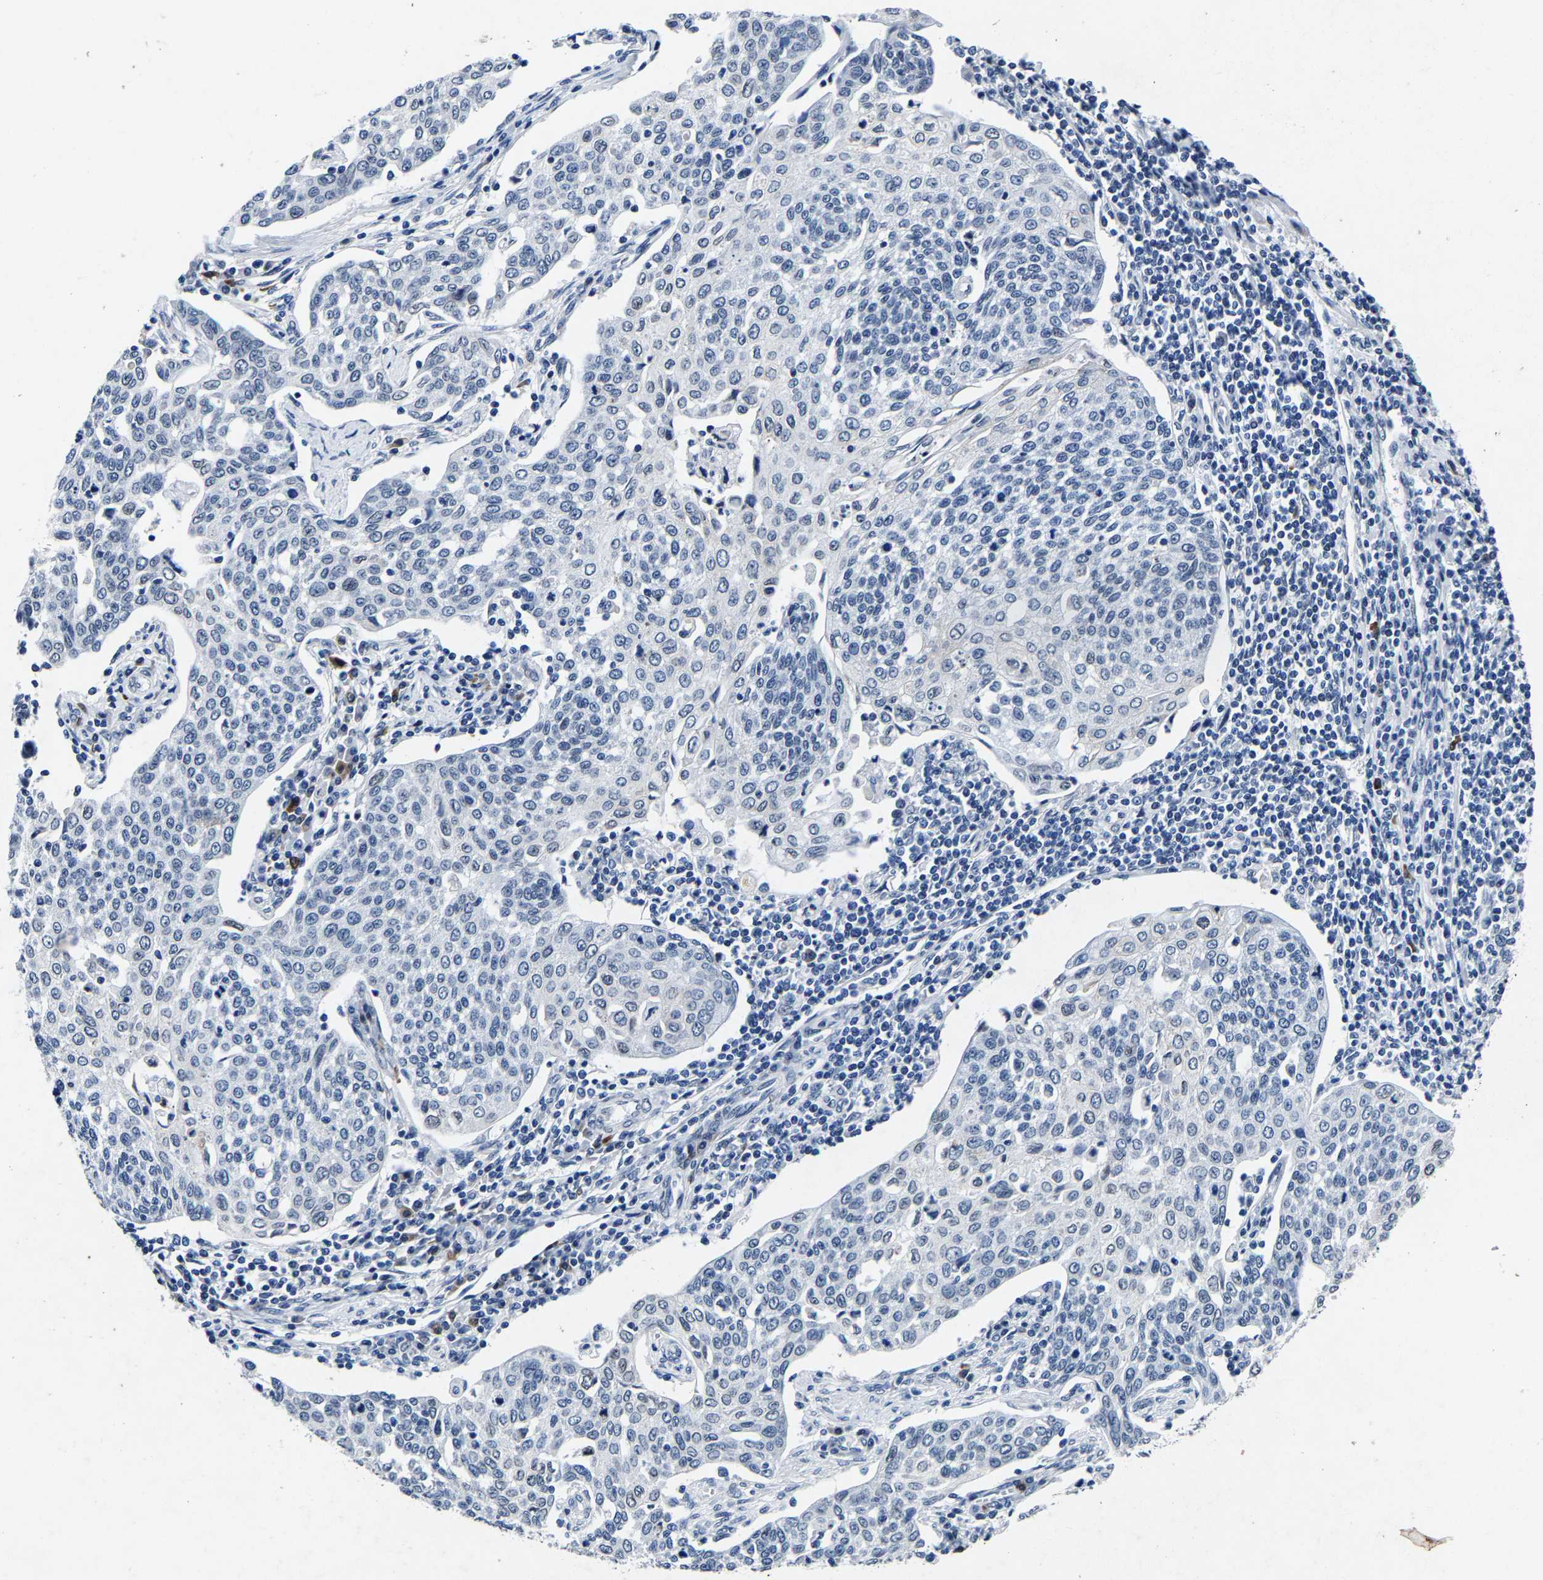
{"staining": {"intensity": "negative", "quantity": "none", "location": "none"}, "tissue": "cervical cancer", "cell_type": "Tumor cells", "image_type": "cancer", "snomed": [{"axis": "morphology", "description": "Squamous cell carcinoma, NOS"}, {"axis": "topography", "description": "Cervix"}], "caption": "A photomicrograph of cervical cancer (squamous cell carcinoma) stained for a protein shows no brown staining in tumor cells. (DAB immunohistochemistry (IHC) with hematoxylin counter stain).", "gene": "UBN2", "patient": {"sex": "female", "age": 34}}